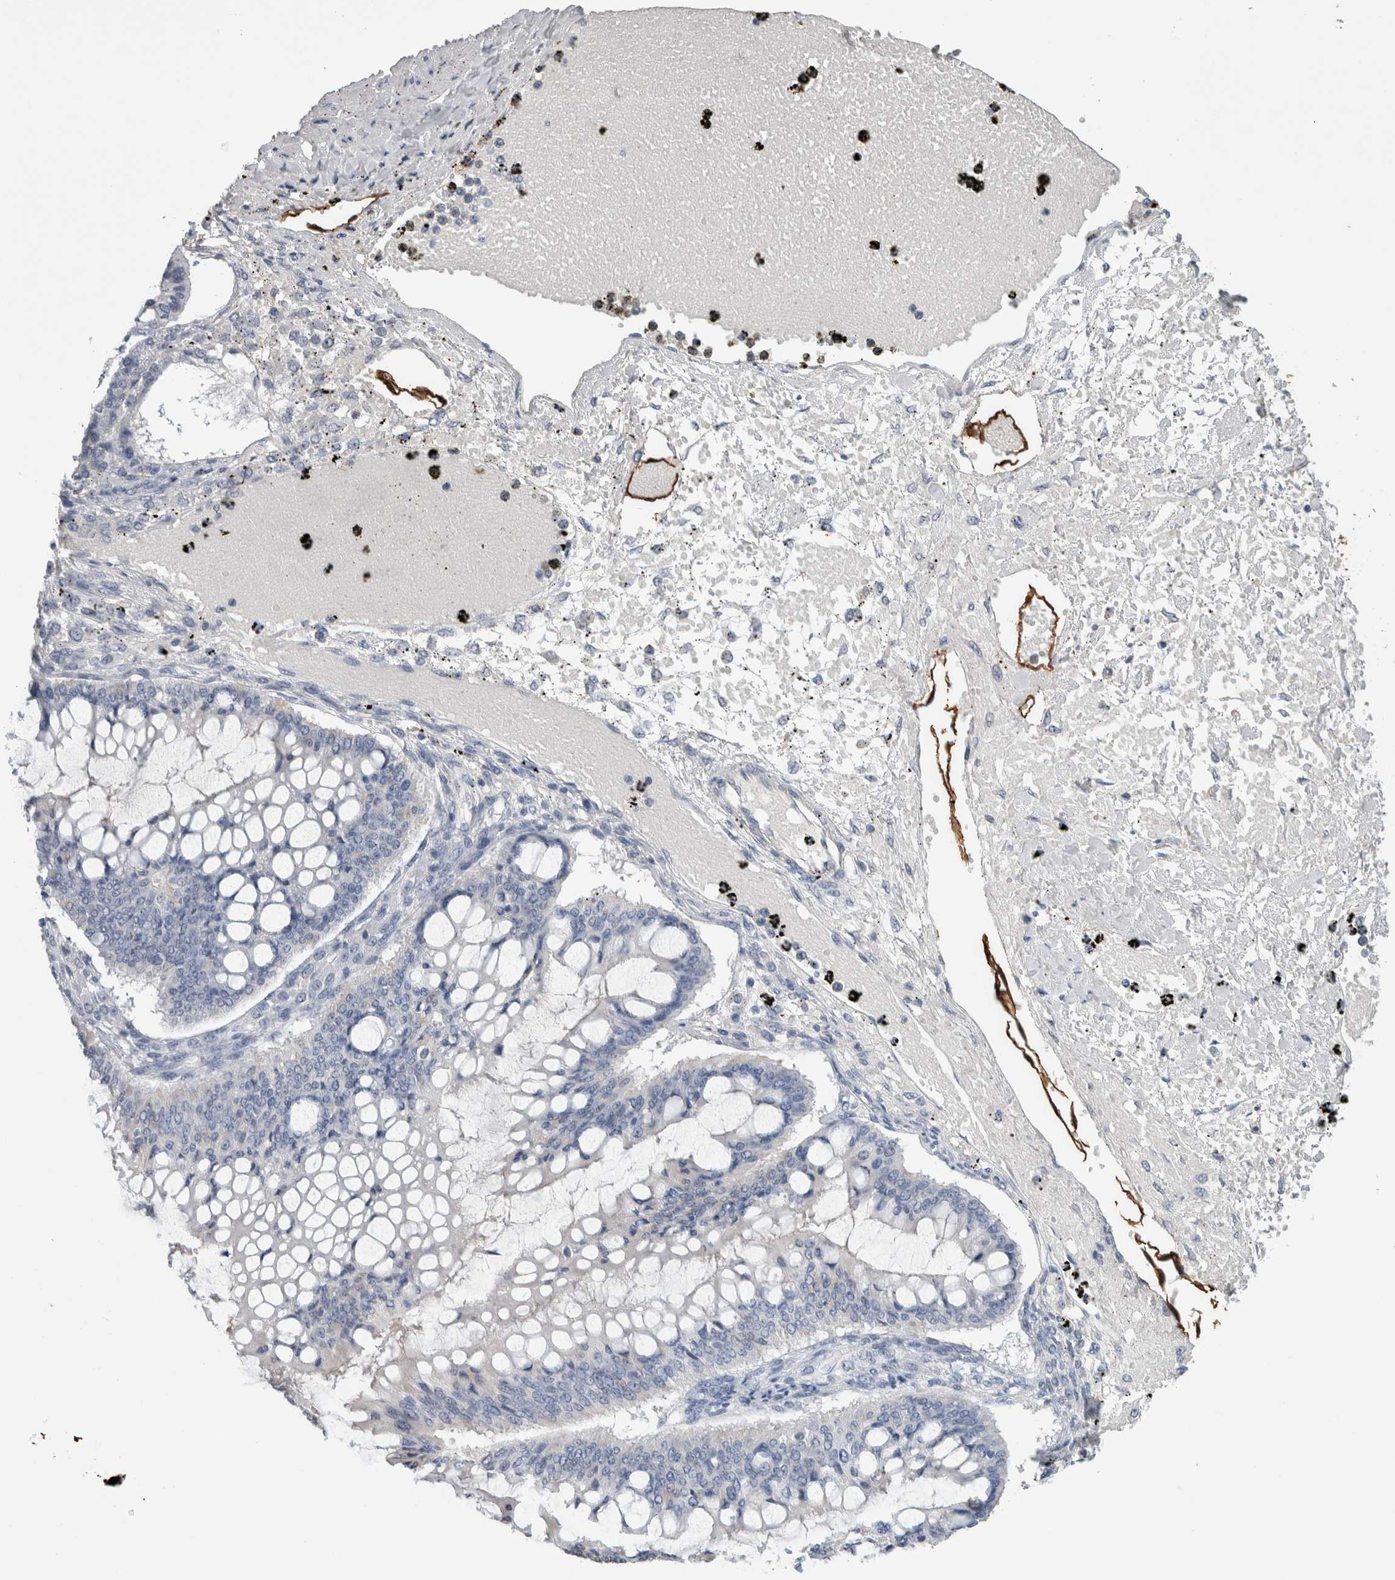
{"staining": {"intensity": "negative", "quantity": "none", "location": "none"}, "tissue": "ovarian cancer", "cell_type": "Tumor cells", "image_type": "cancer", "snomed": [{"axis": "morphology", "description": "Cystadenocarcinoma, mucinous, NOS"}, {"axis": "topography", "description": "Ovary"}], "caption": "A photomicrograph of ovarian cancer (mucinous cystadenocarcinoma) stained for a protein shows no brown staining in tumor cells.", "gene": "FABP4", "patient": {"sex": "female", "age": 73}}